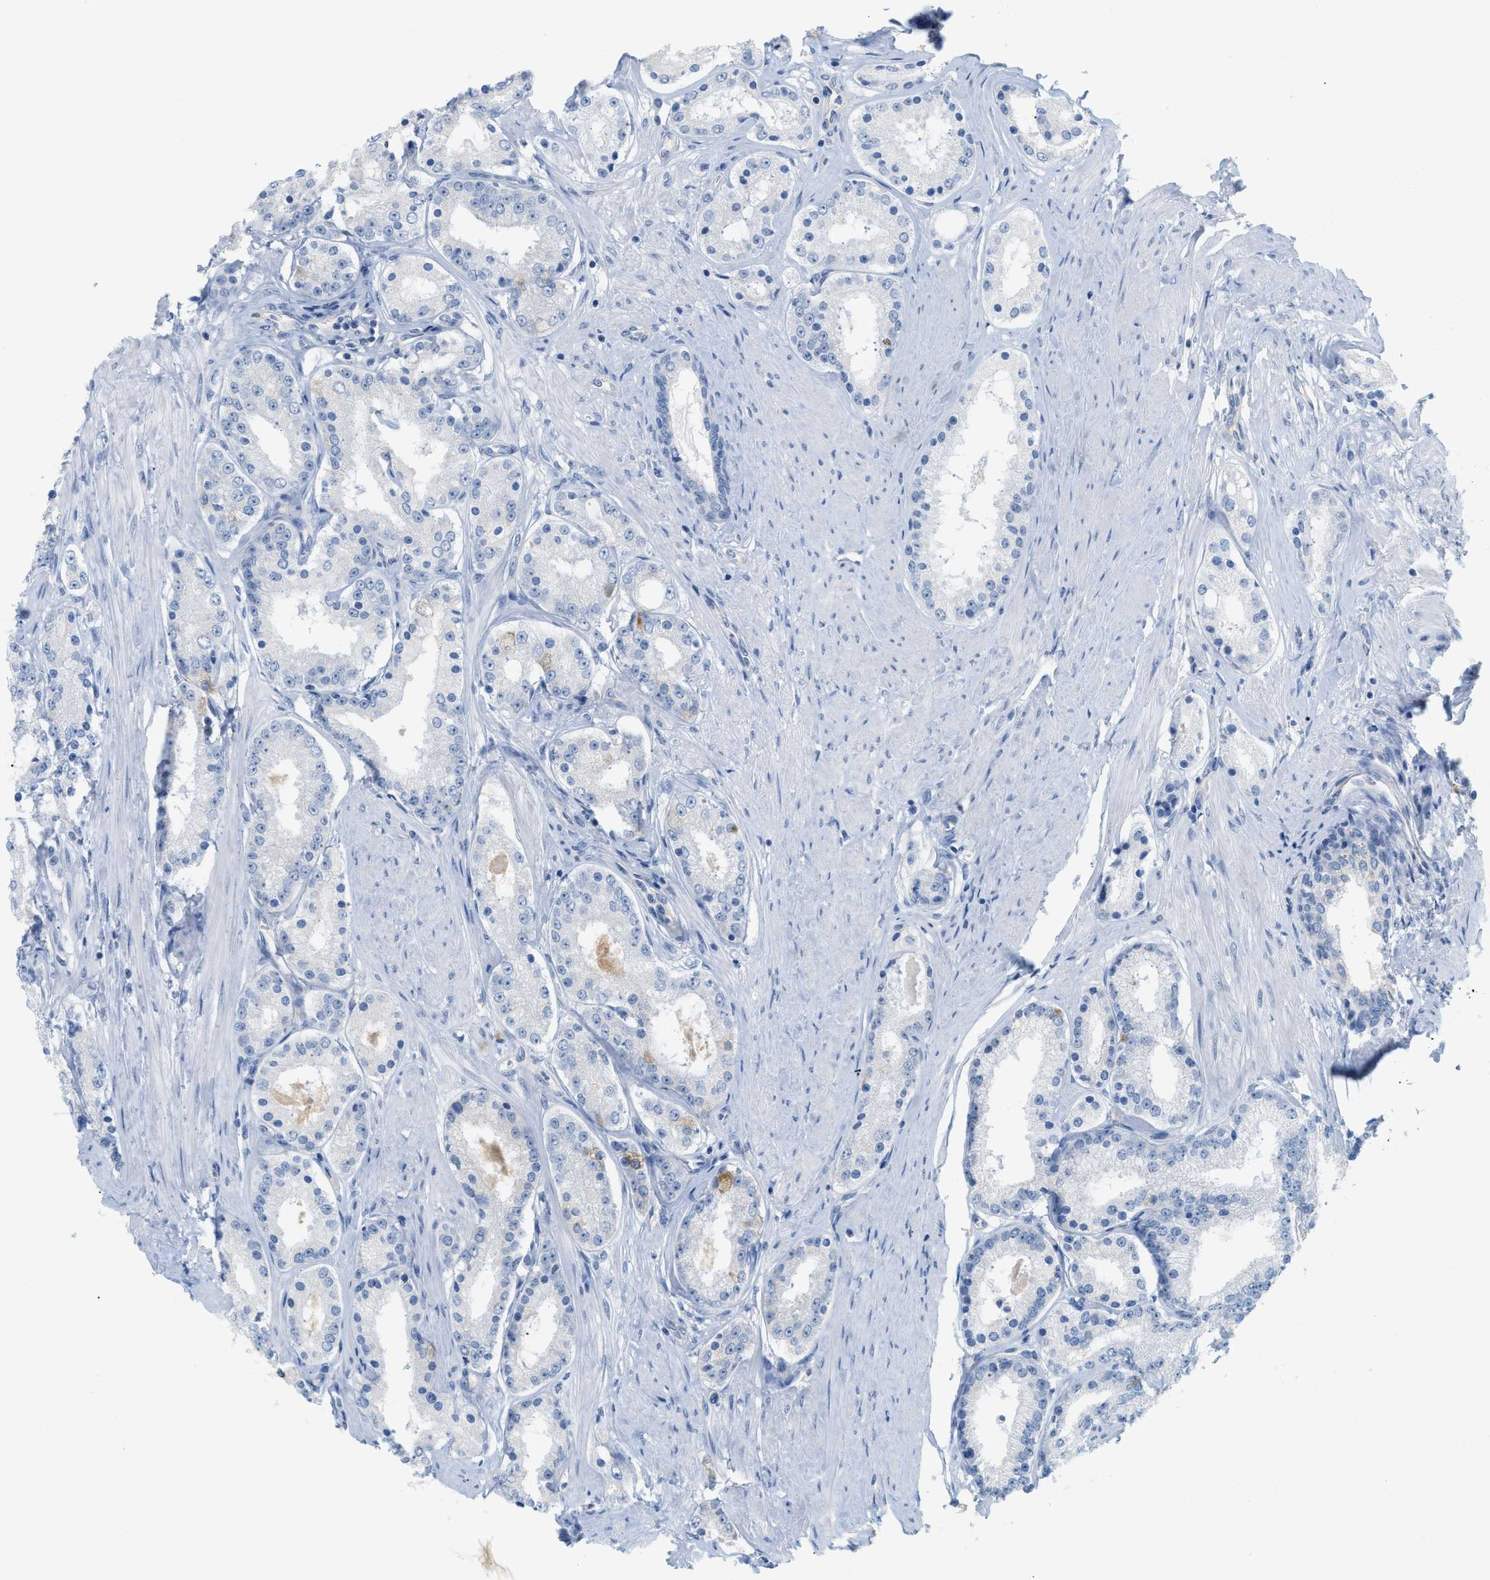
{"staining": {"intensity": "negative", "quantity": "none", "location": "none"}, "tissue": "prostate cancer", "cell_type": "Tumor cells", "image_type": "cancer", "snomed": [{"axis": "morphology", "description": "Adenocarcinoma, Low grade"}, {"axis": "topography", "description": "Prostate"}], "caption": "Immunohistochemistry of human prostate adenocarcinoma (low-grade) shows no expression in tumor cells.", "gene": "PAPPA", "patient": {"sex": "male", "age": 63}}